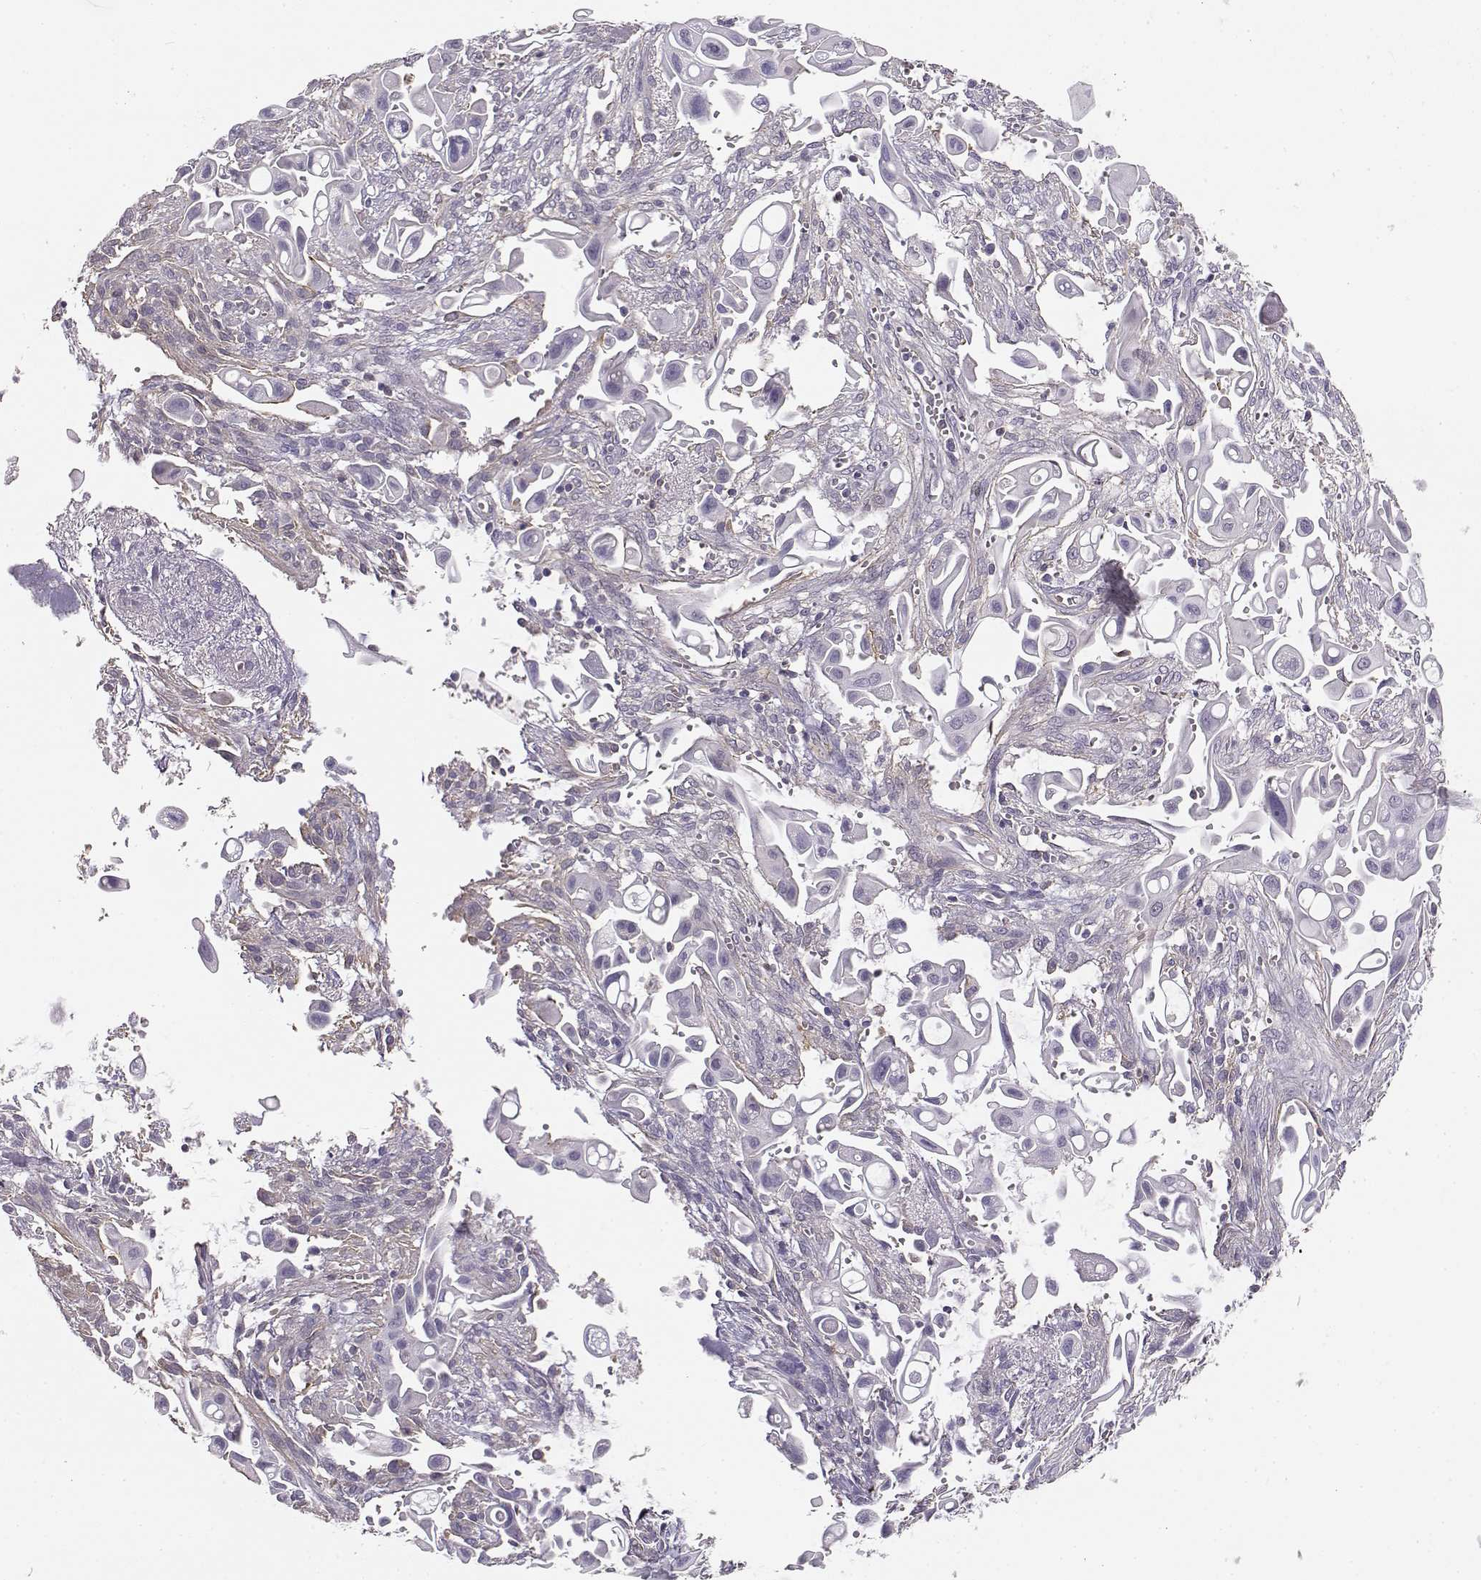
{"staining": {"intensity": "negative", "quantity": "none", "location": "none"}, "tissue": "pancreatic cancer", "cell_type": "Tumor cells", "image_type": "cancer", "snomed": [{"axis": "morphology", "description": "Adenocarcinoma, NOS"}, {"axis": "topography", "description": "Pancreas"}], "caption": "An immunohistochemistry photomicrograph of pancreatic adenocarcinoma is shown. There is no staining in tumor cells of pancreatic adenocarcinoma.", "gene": "DAPL1", "patient": {"sex": "male", "age": 50}}